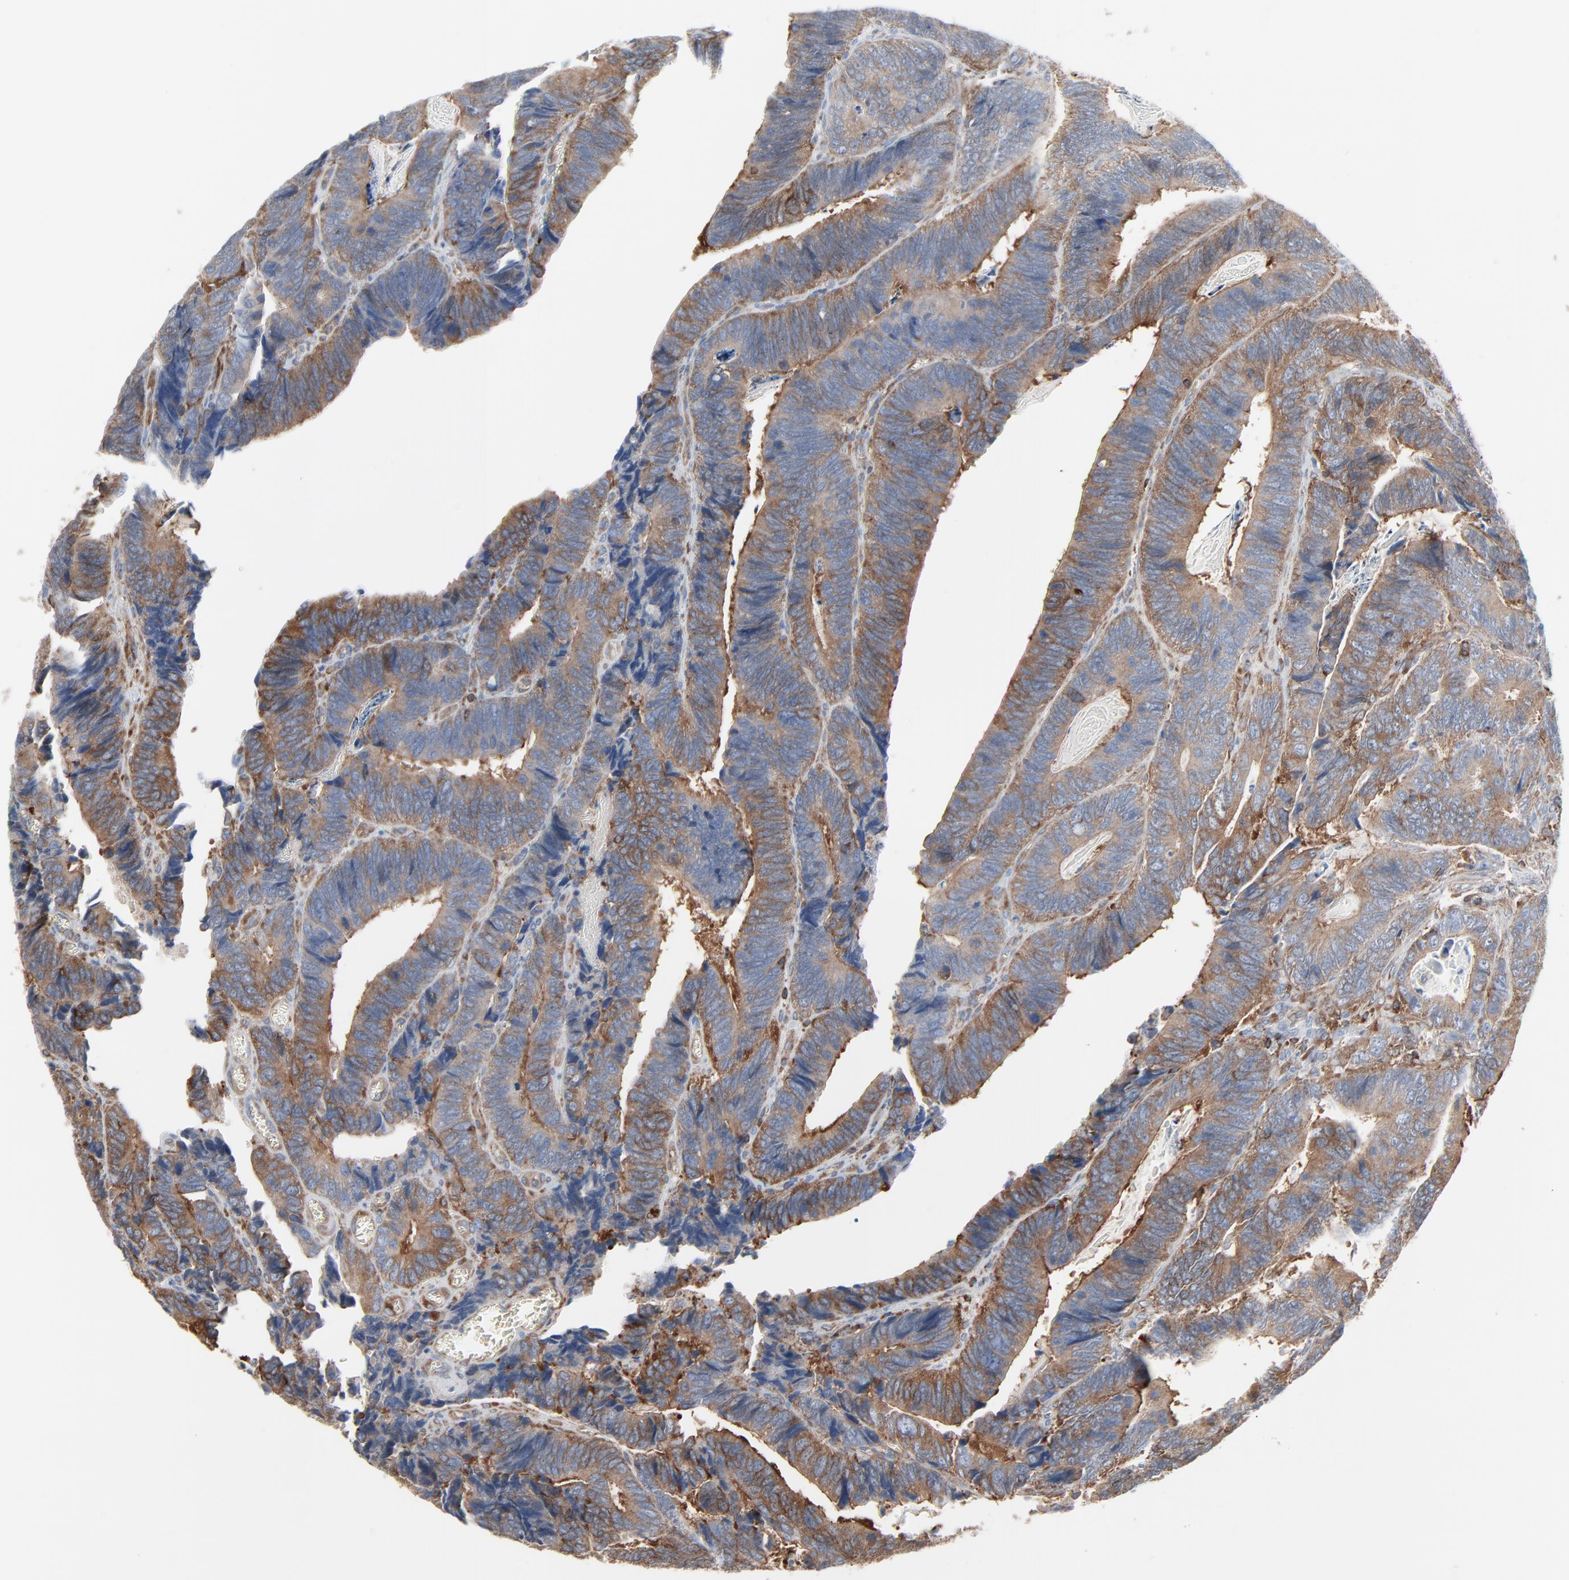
{"staining": {"intensity": "moderate", "quantity": ">75%", "location": "cytoplasmic/membranous"}, "tissue": "colorectal cancer", "cell_type": "Tumor cells", "image_type": "cancer", "snomed": [{"axis": "morphology", "description": "Adenocarcinoma, NOS"}, {"axis": "topography", "description": "Colon"}], "caption": "A high-resolution image shows immunohistochemistry staining of colorectal adenocarcinoma, which demonstrates moderate cytoplasmic/membranous staining in approximately >75% of tumor cells.", "gene": "OPTN", "patient": {"sex": "male", "age": 72}}